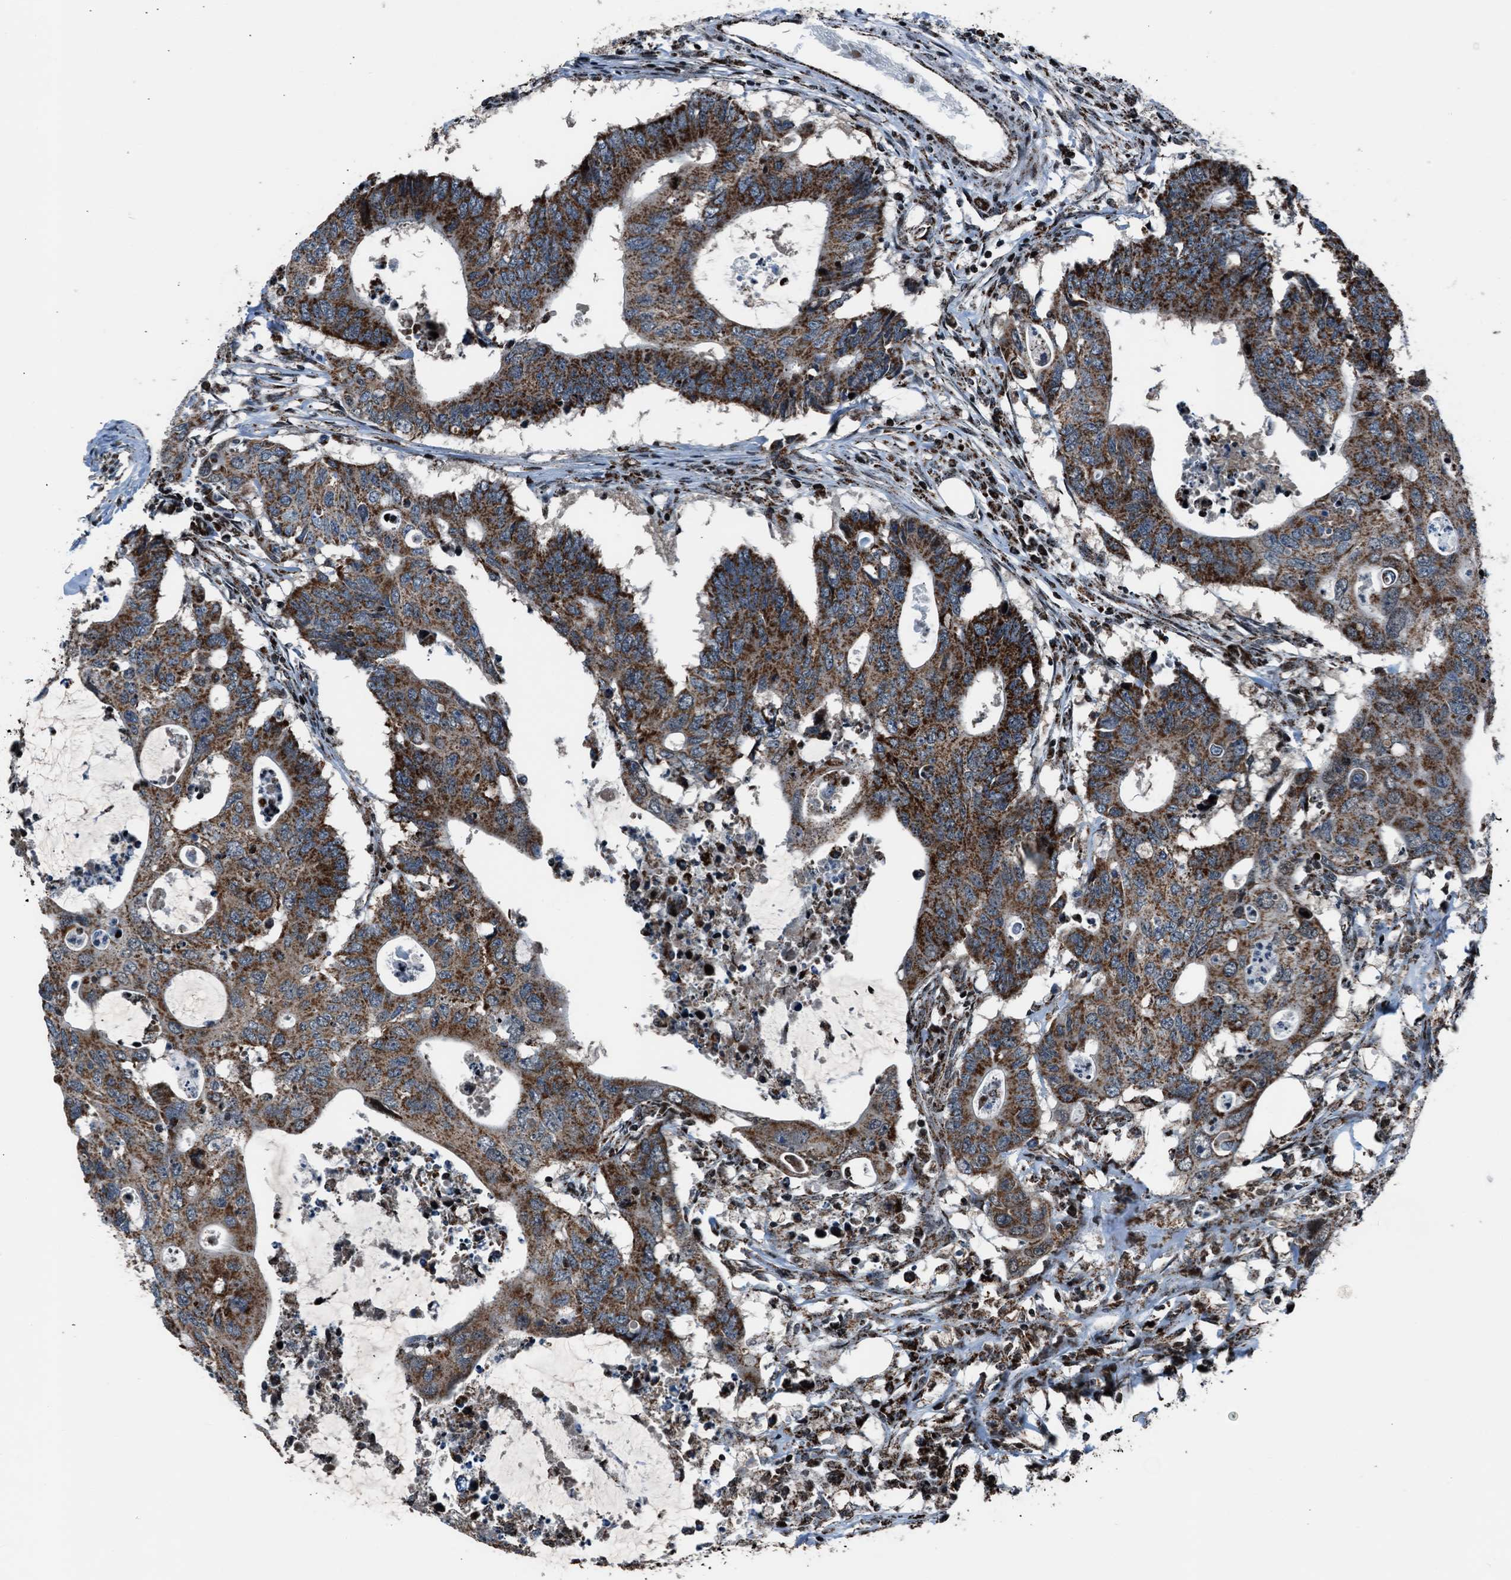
{"staining": {"intensity": "strong", "quantity": ">75%", "location": "cytoplasmic/membranous"}, "tissue": "colorectal cancer", "cell_type": "Tumor cells", "image_type": "cancer", "snomed": [{"axis": "morphology", "description": "Adenocarcinoma, NOS"}, {"axis": "topography", "description": "Colon"}], "caption": "Human colorectal cancer (adenocarcinoma) stained with a protein marker exhibits strong staining in tumor cells.", "gene": "MORC3", "patient": {"sex": "male", "age": 71}}